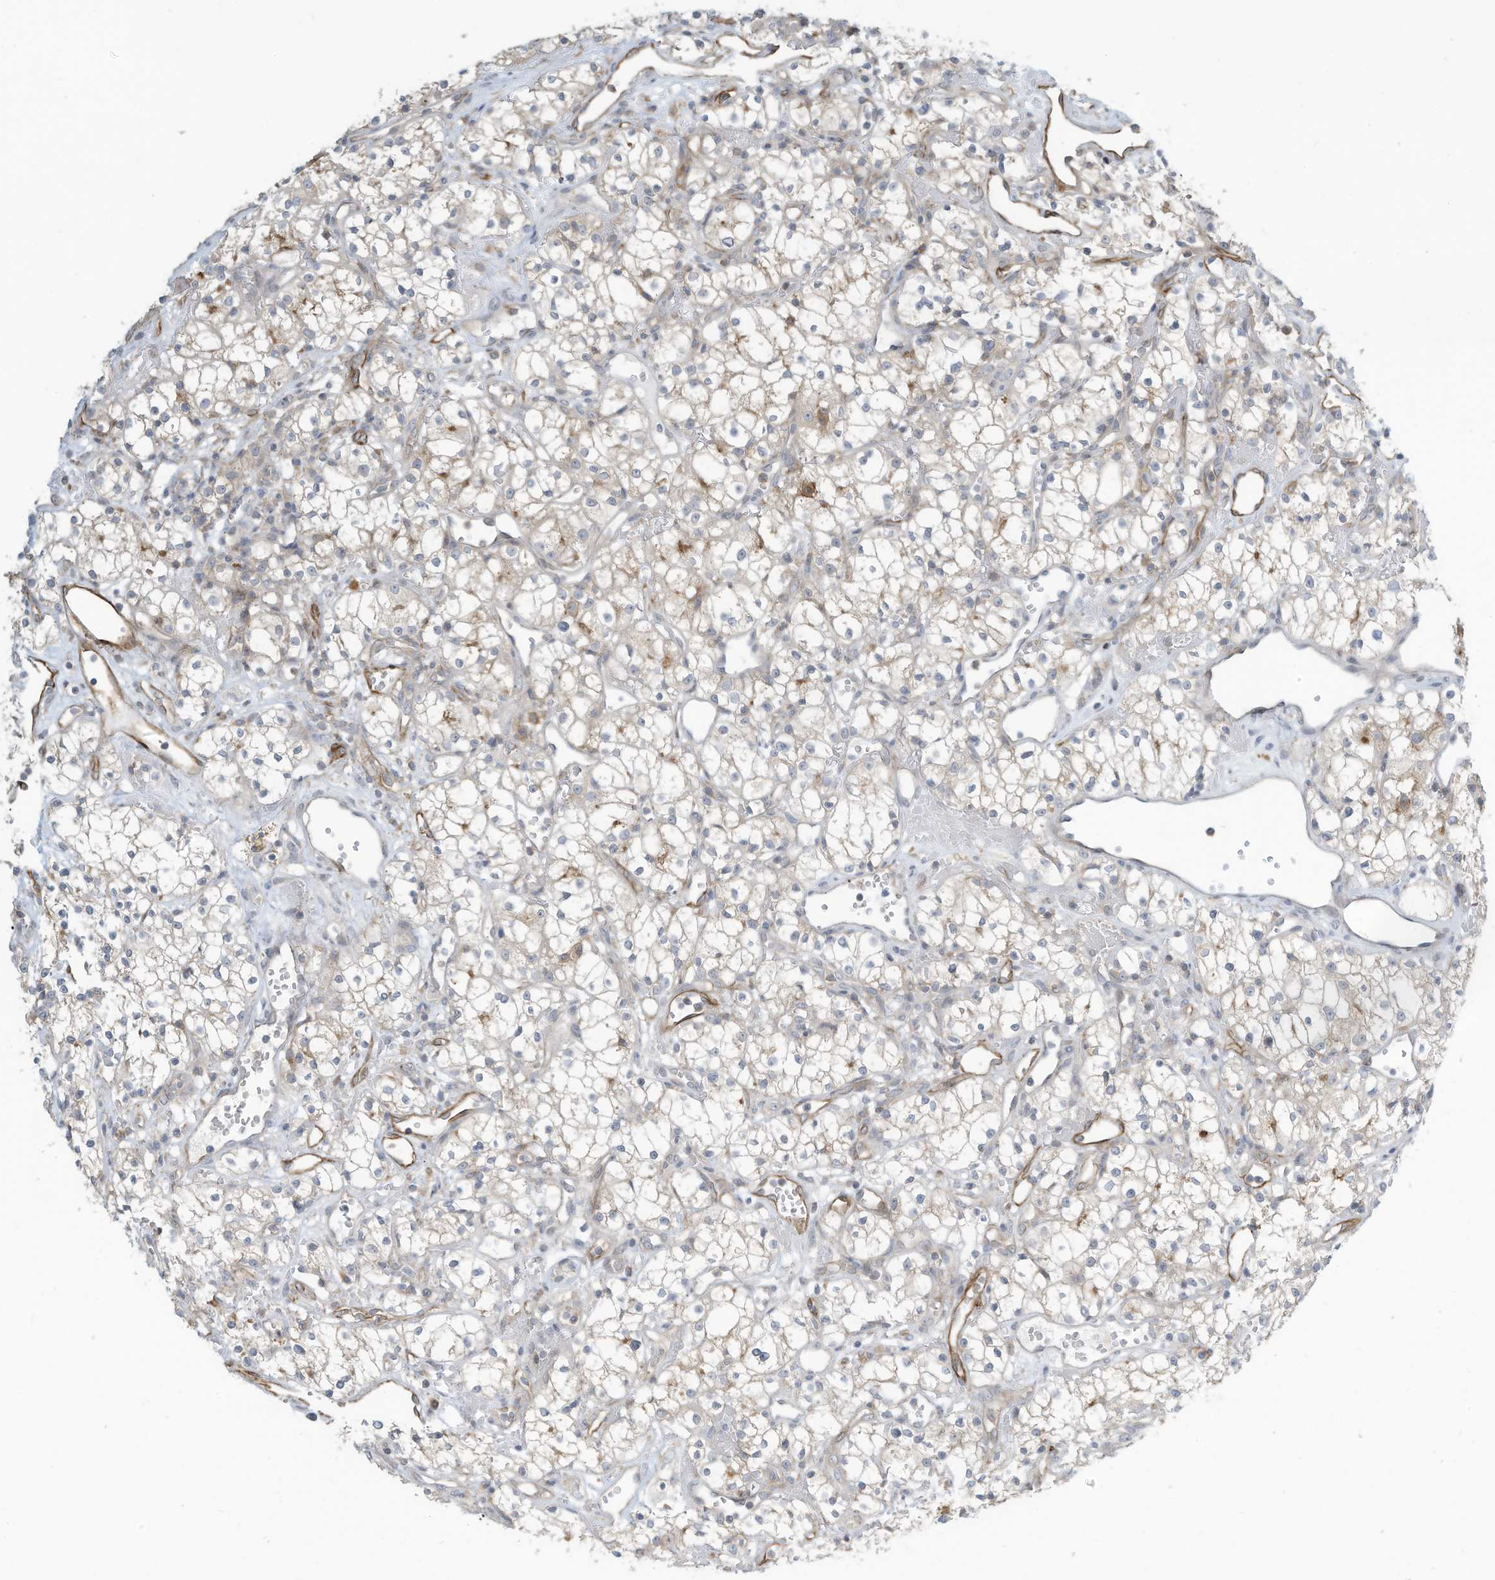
{"staining": {"intensity": "weak", "quantity": "<25%", "location": "cytoplasmic/membranous"}, "tissue": "renal cancer", "cell_type": "Tumor cells", "image_type": "cancer", "snomed": [{"axis": "morphology", "description": "Adenocarcinoma, NOS"}, {"axis": "topography", "description": "Kidney"}], "caption": "High power microscopy photomicrograph of an immunohistochemistry (IHC) image of renal adenocarcinoma, revealing no significant positivity in tumor cells. (DAB (3,3'-diaminobenzidine) immunohistochemistry (IHC) with hematoxylin counter stain).", "gene": "DZIP3", "patient": {"sex": "male", "age": 59}}